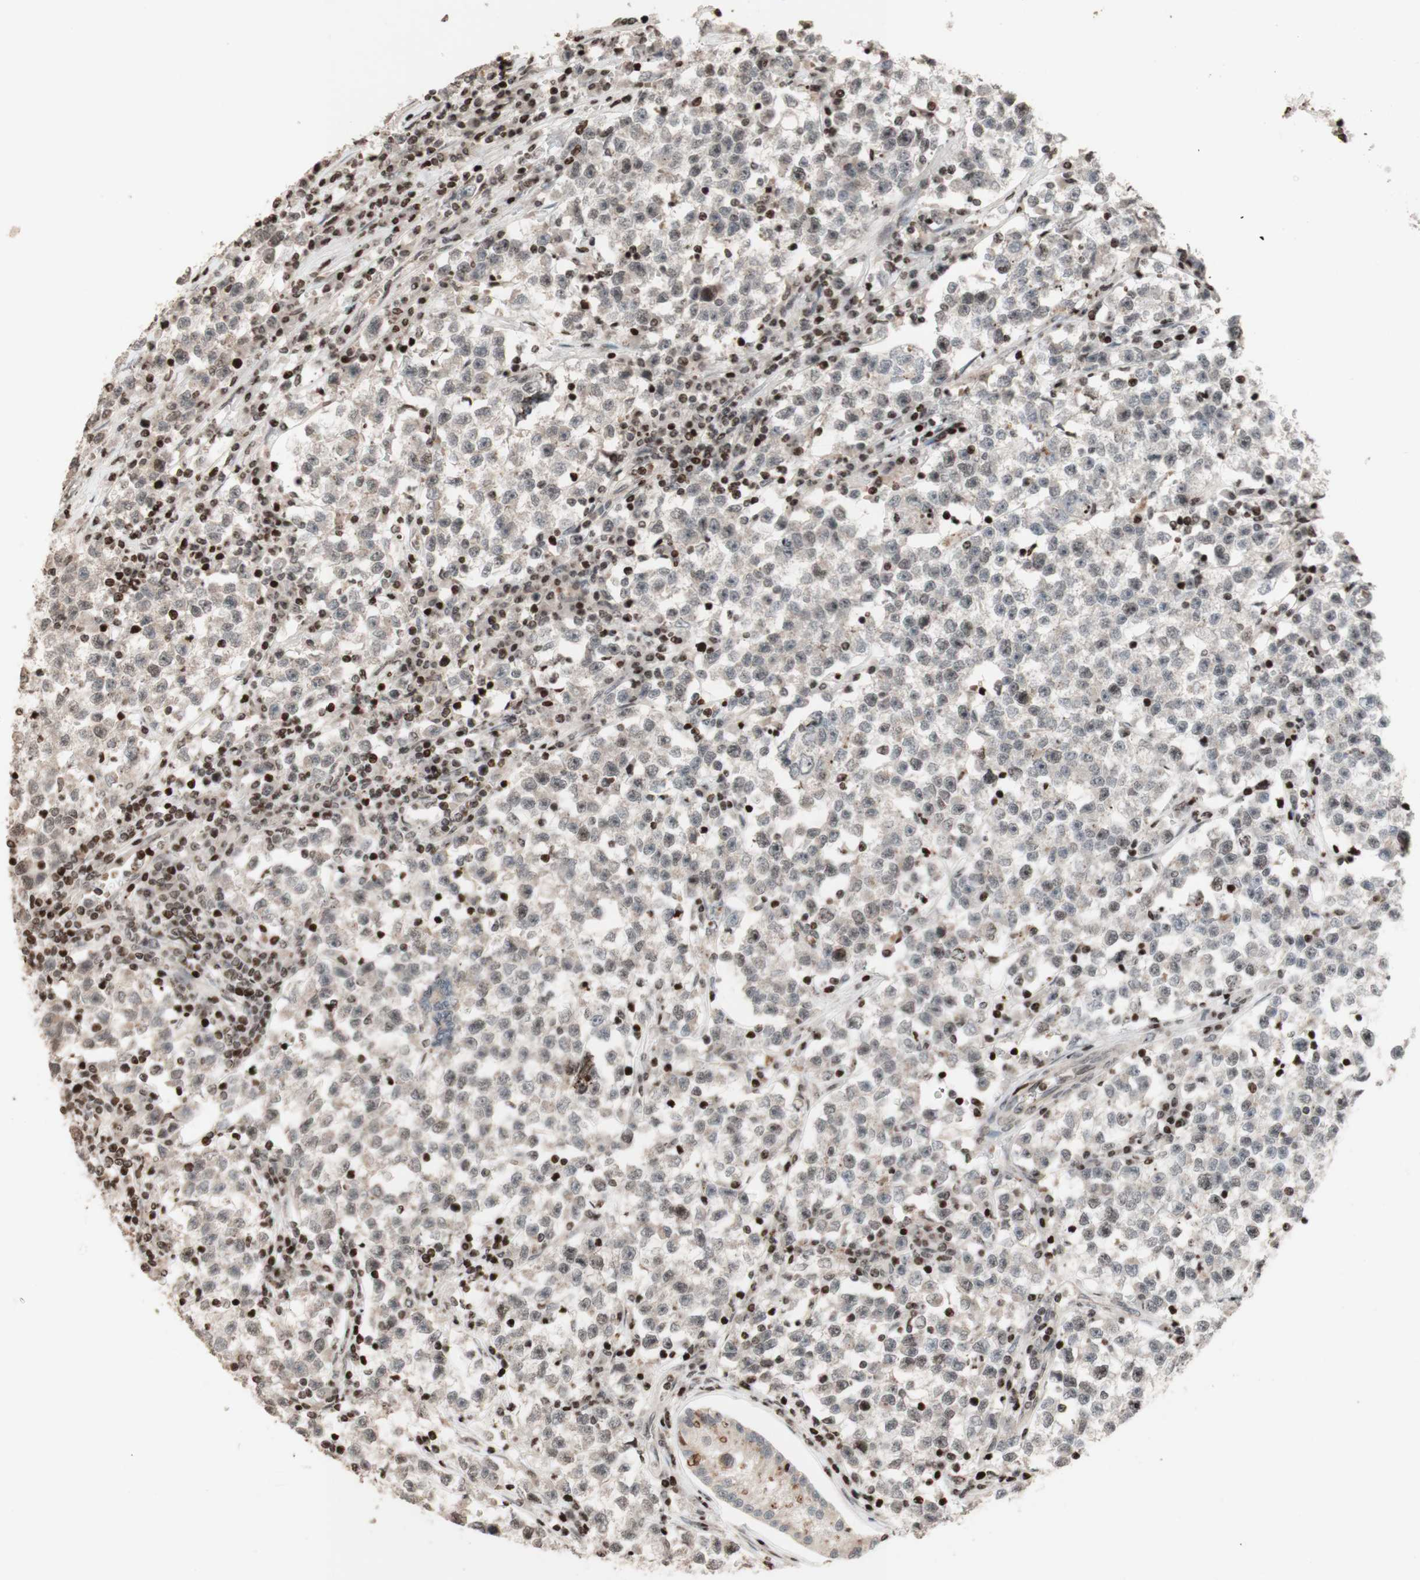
{"staining": {"intensity": "negative", "quantity": "none", "location": "none"}, "tissue": "testis cancer", "cell_type": "Tumor cells", "image_type": "cancer", "snomed": [{"axis": "morphology", "description": "Seminoma, NOS"}, {"axis": "topography", "description": "Testis"}], "caption": "This is an IHC micrograph of human seminoma (testis). There is no positivity in tumor cells.", "gene": "POLA1", "patient": {"sex": "male", "age": 22}}